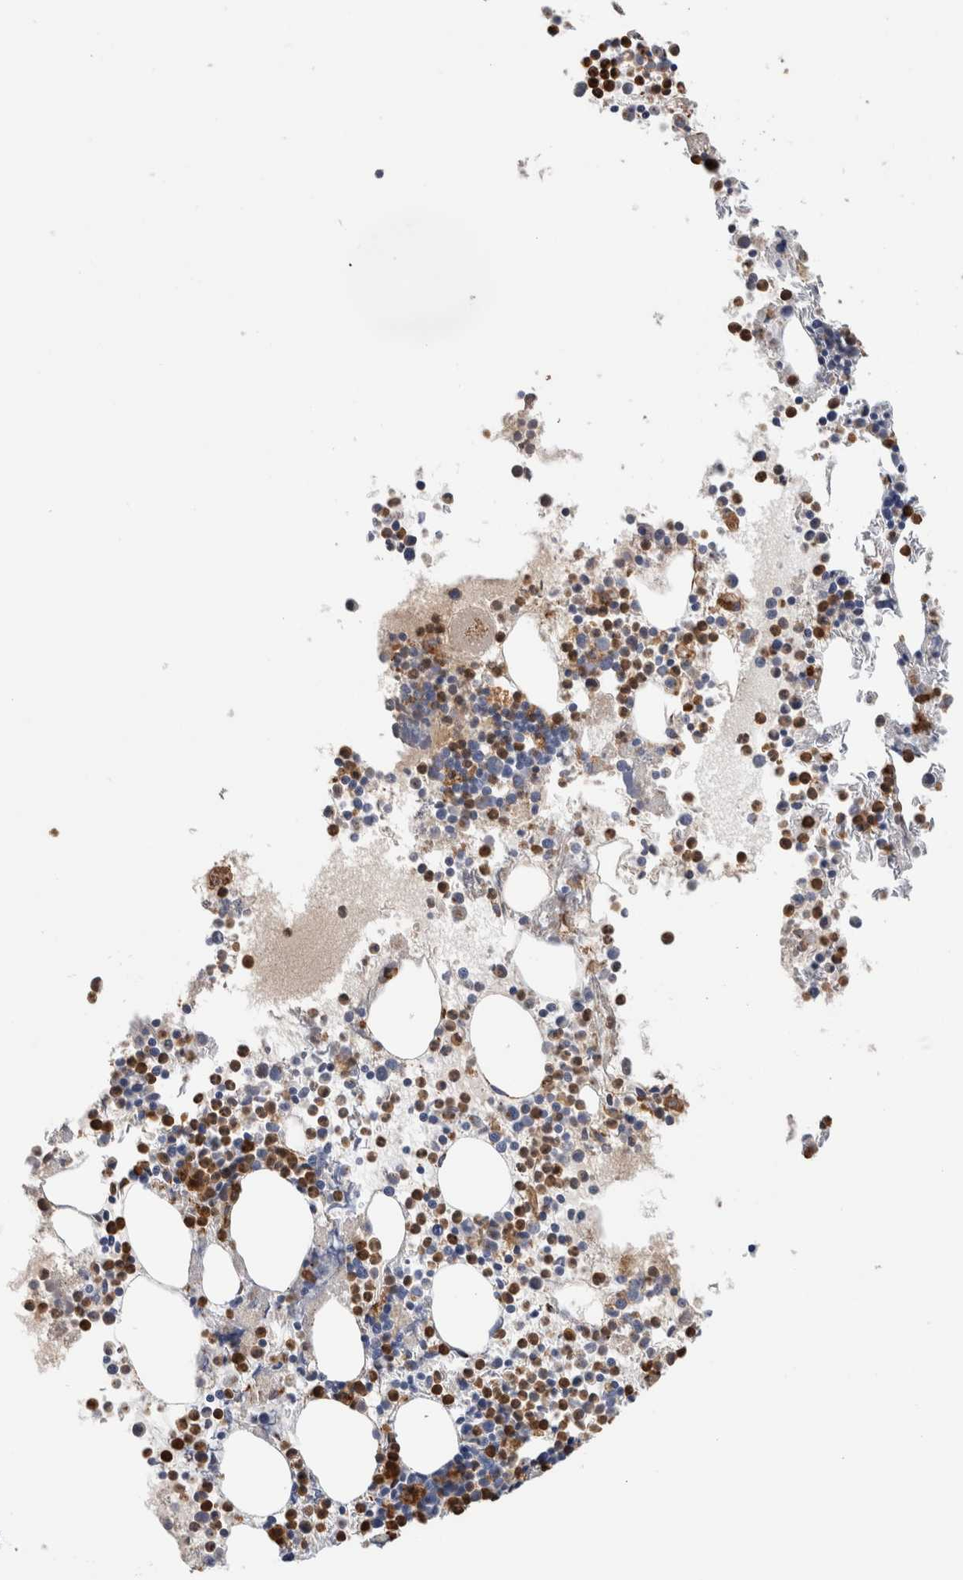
{"staining": {"intensity": "strong", "quantity": "25%-75%", "location": "cytoplasmic/membranous,nuclear"}, "tissue": "bone marrow", "cell_type": "Hematopoietic cells", "image_type": "normal", "snomed": [{"axis": "morphology", "description": "Normal tissue, NOS"}, {"axis": "morphology", "description": "Inflammation, NOS"}, {"axis": "topography", "description": "Bone marrow"}], "caption": "High-power microscopy captured an immunohistochemistry photomicrograph of unremarkable bone marrow, revealing strong cytoplasmic/membranous,nuclear expression in about 25%-75% of hematopoietic cells.", "gene": "P4HA1", "patient": {"sex": "male", "age": 46}}